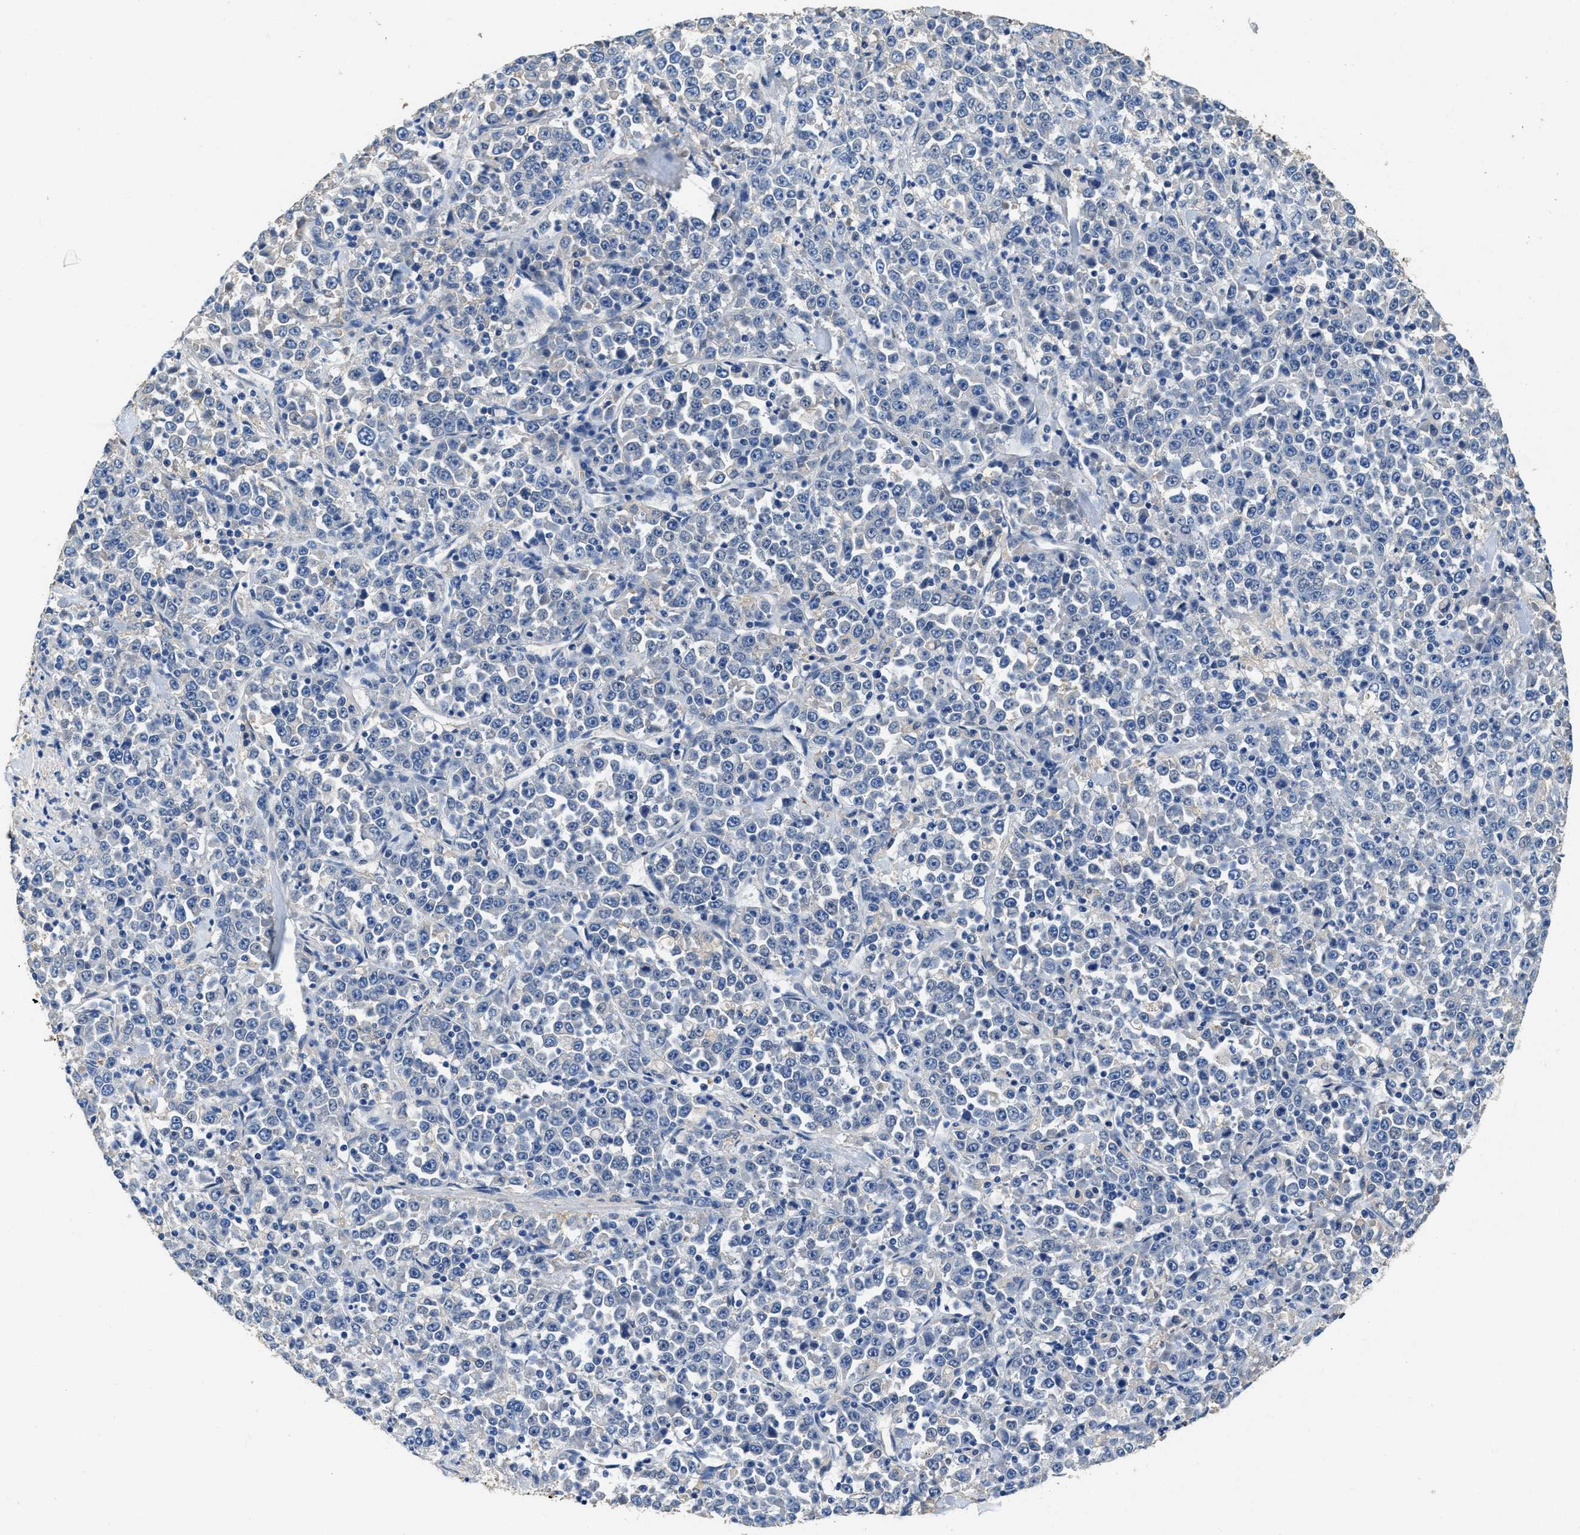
{"staining": {"intensity": "negative", "quantity": "none", "location": "none"}, "tissue": "stomach cancer", "cell_type": "Tumor cells", "image_type": "cancer", "snomed": [{"axis": "morphology", "description": "Normal tissue, NOS"}, {"axis": "morphology", "description": "Adenocarcinoma, NOS"}, {"axis": "topography", "description": "Stomach, upper"}, {"axis": "topography", "description": "Stomach"}], "caption": "This is a image of immunohistochemistry staining of stomach cancer (adenocarcinoma), which shows no expression in tumor cells. The staining is performed using DAB brown chromogen with nuclei counter-stained in using hematoxylin.", "gene": "PEG10", "patient": {"sex": "male", "age": 59}}